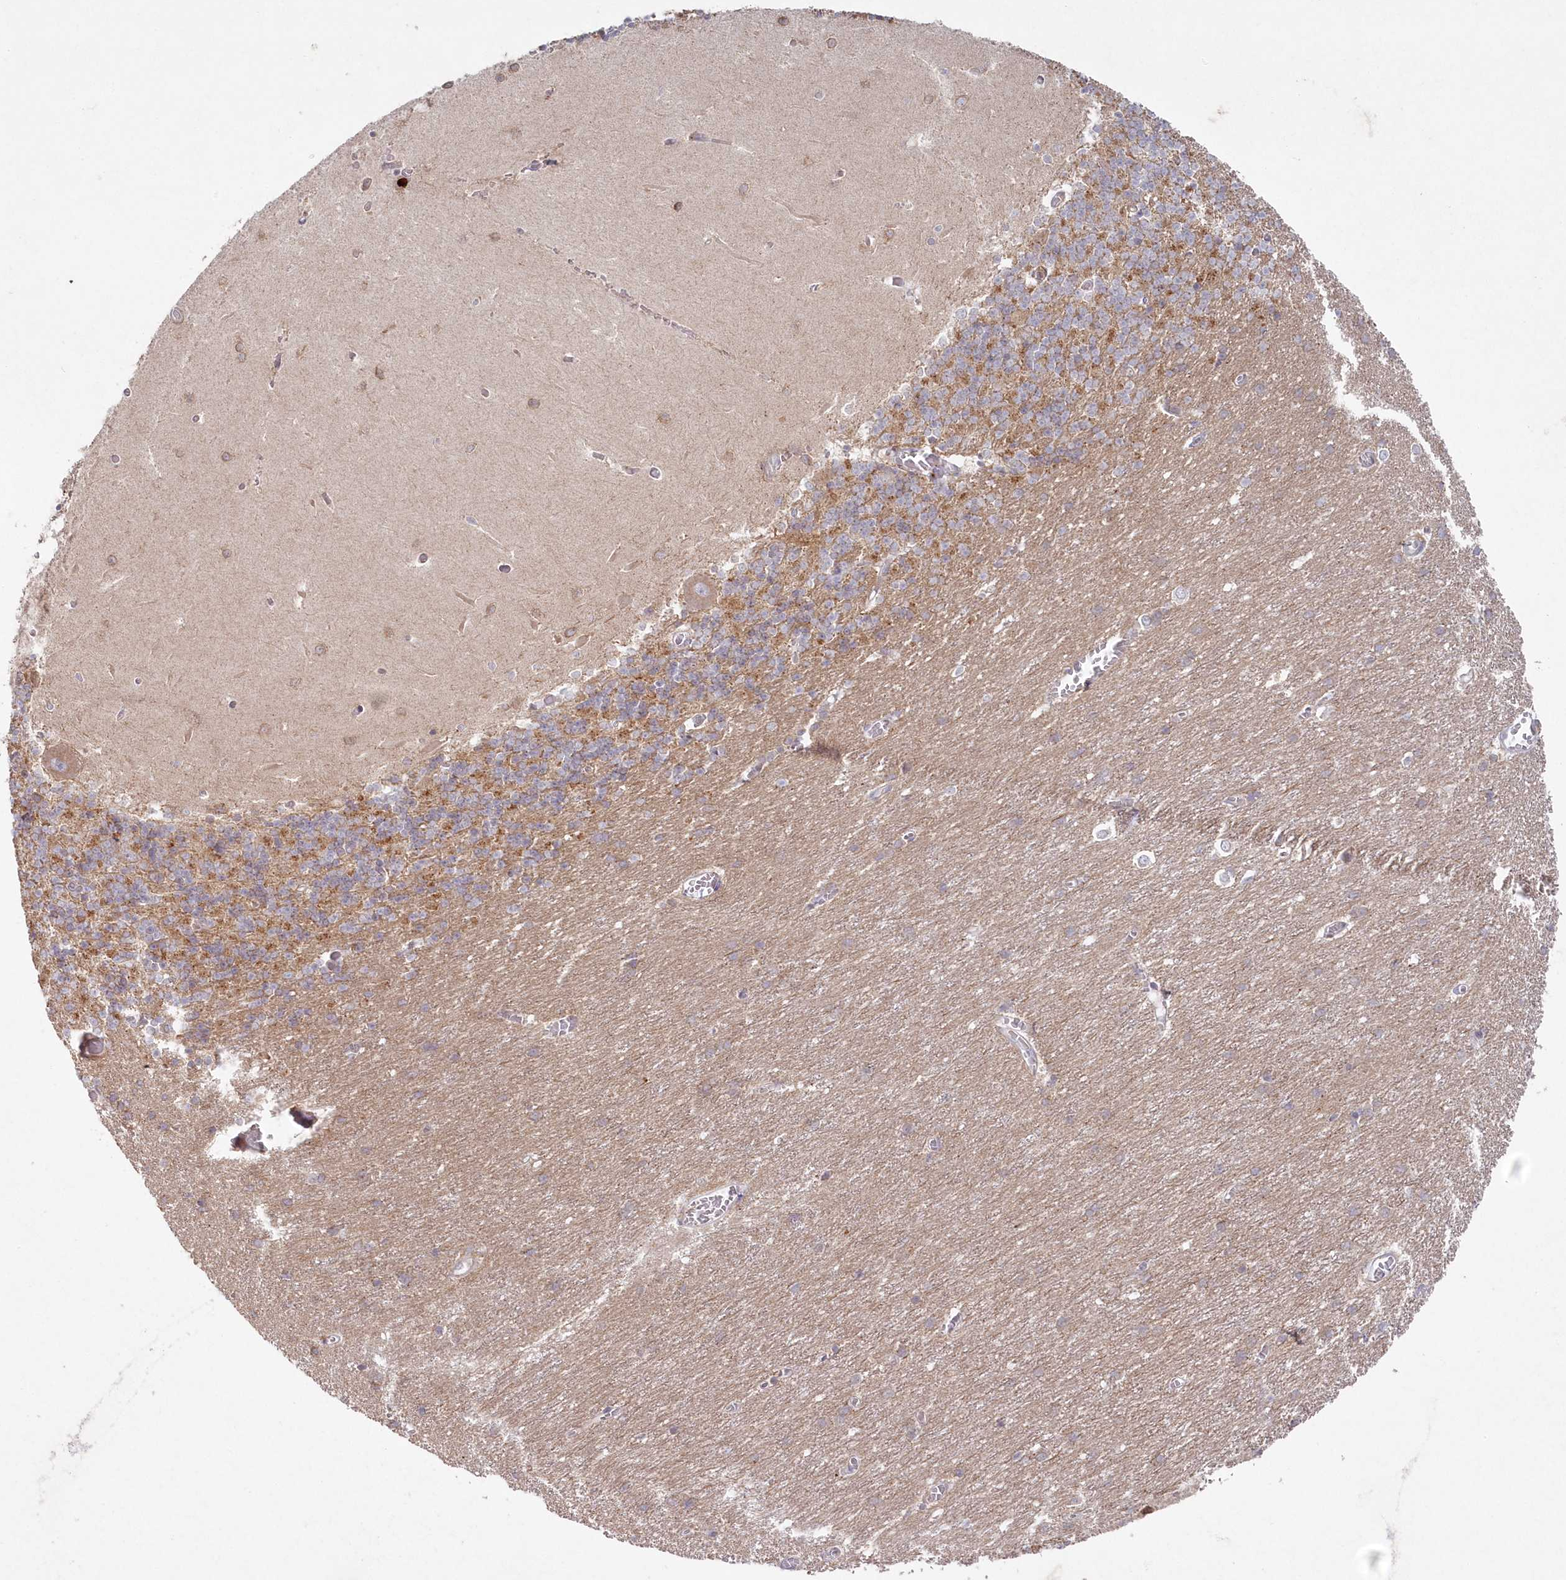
{"staining": {"intensity": "moderate", "quantity": "25%-75%", "location": "cytoplasmic/membranous"}, "tissue": "cerebellum", "cell_type": "Cells in granular layer", "image_type": "normal", "snomed": [{"axis": "morphology", "description": "Normal tissue, NOS"}, {"axis": "topography", "description": "Cerebellum"}], "caption": "High-magnification brightfield microscopy of unremarkable cerebellum stained with DAB (brown) and counterstained with hematoxylin (blue). cells in granular layer exhibit moderate cytoplasmic/membranous expression is present in approximately25%-75% of cells.", "gene": "ARSB", "patient": {"sex": "male", "age": 37}}